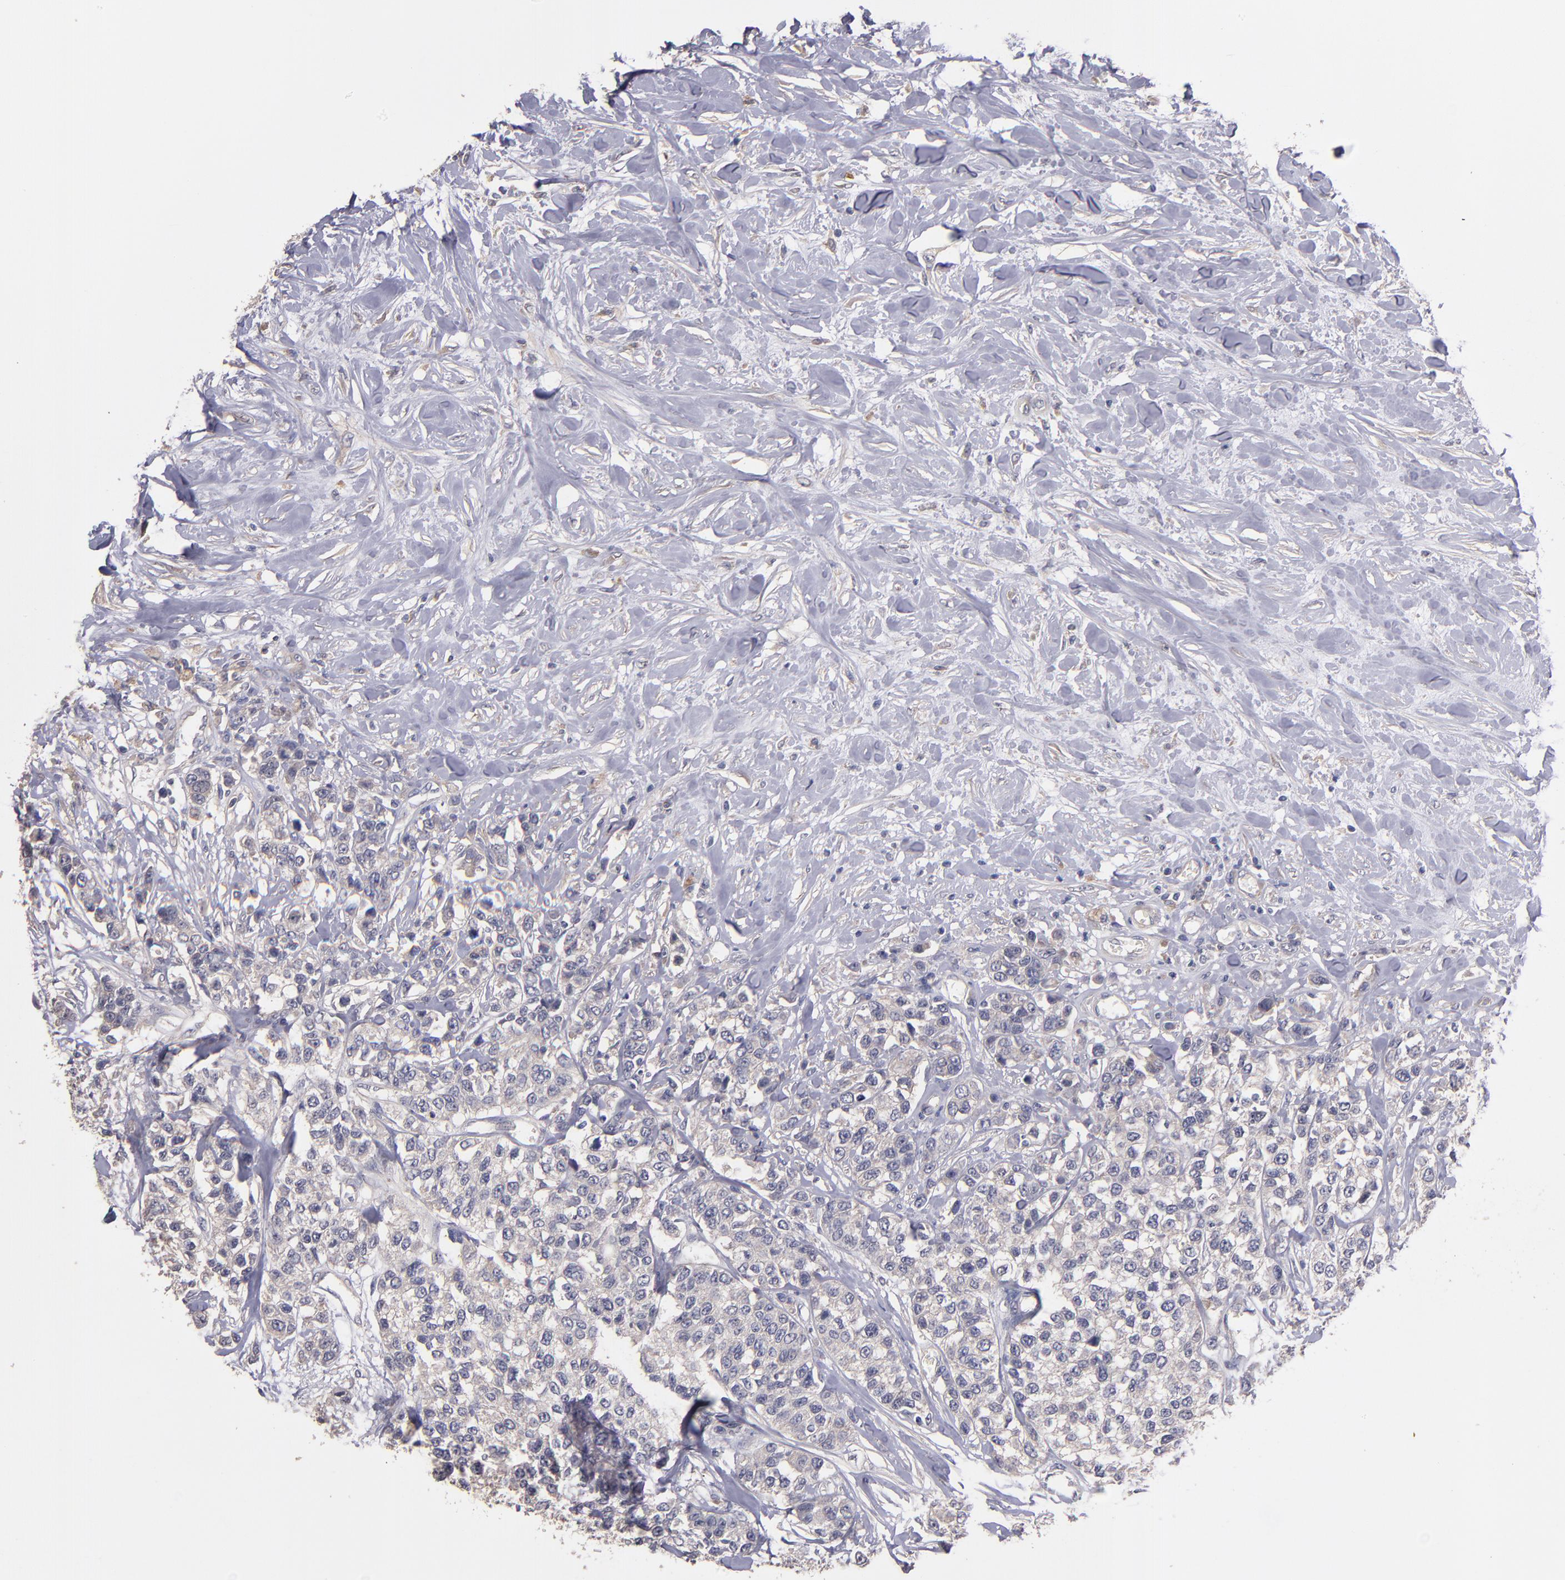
{"staining": {"intensity": "weak", "quantity": "25%-75%", "location": "cytoplasmic/membranous"}, "tissue": "breast cancer", "cell_type": "Tumor cells", "image_type": "cancer", "snomed": [{"axis": "morphology", "description": "Duct carcinoma"}, {"axis": "topography", "description": "Breast"}], "caption": "Protein staining shows weak cytoplasmic/membranous staining in approximately 25%-75% of tumor cells in breast cancer.", "gene": "MAGEE1", "patient": {"sex": "female", "age": 51}}